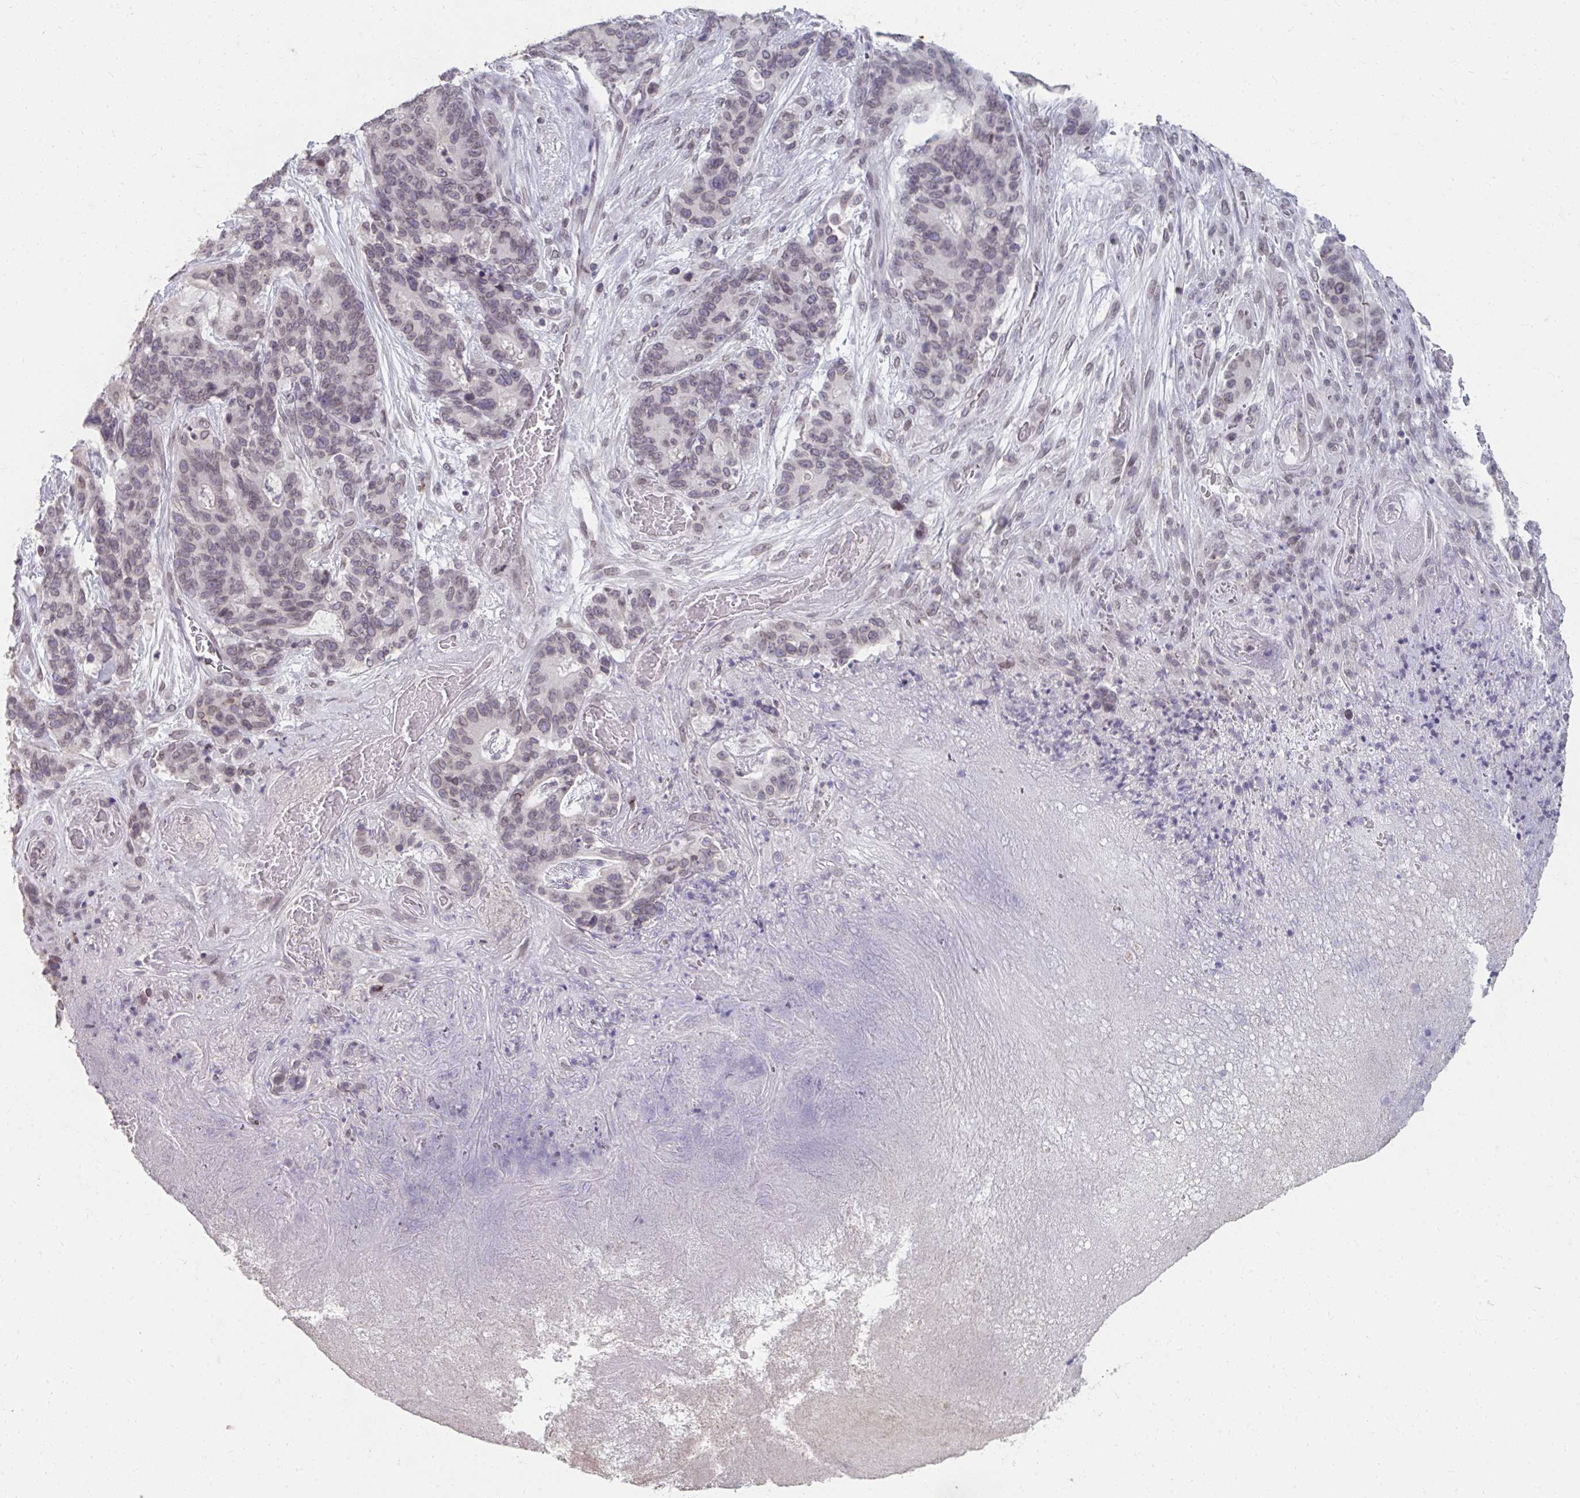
{"staining": {"intensity": "weak", "quantity": ">75%", "location": "cytoplasmic/membranous,nuclear"}, "tissue": "stomach cancer", "cell_type": "Tumor cells", "image_type": "cancer", "snomed": [{"axis": "morphology", "description": "Normal tissue, NOS"}, {"axis": "morphology", "description": "Adenocarcinoma, NOS"}, {"axis": "topography", "description": "Stomach"}], "caption": "High-power microscopy captured an IHC image of stomach cancer (adenocarcinoma), revealing weak cytoplasmic/membranous and nuclear staining in about >75% of tumor cells. (DAB = brown stain, brightfield microscopy at high magnification).", "gene": "NUP133", "patient": {"sex": "female", "age": 64}}